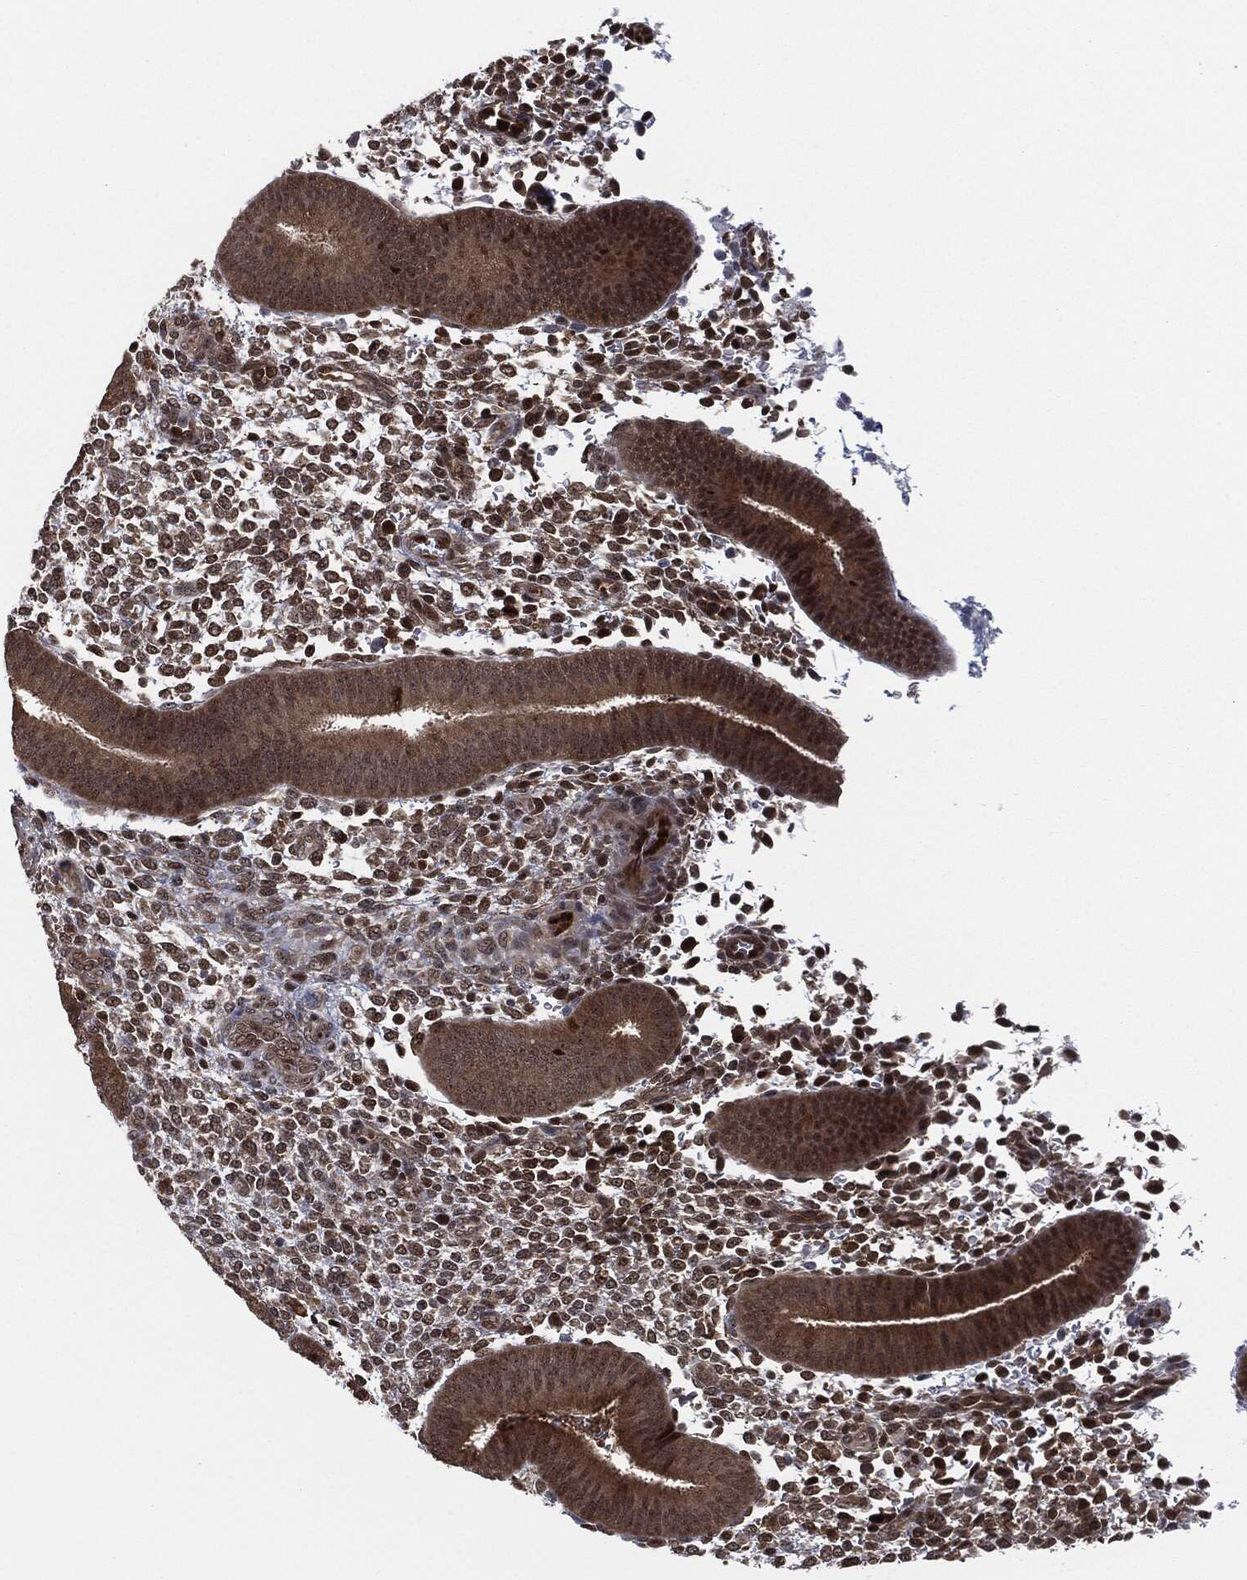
{"staining": {"intensity": "negative", "quantity": "none", "location": "none"}, "tissue": "endometrium", "cell_type": "Cells in endometrial stroma", "image_type": "normal", "snomed": [{"axis": "morphology", "description": "Normal tissue, NOS"}, {"axis": "topography", "description": "Endometrium"}], "caption": "Cells in endometrial stroma show no significant protein expression in benign endometrium. (Stains: DAB immunohistochemistry with hematoxylin counter stain, Microscopy: brightfield microscopy at high magnification).", "gene": "CAPRIN2", "patient": {"sex": "female", "age": 39}}